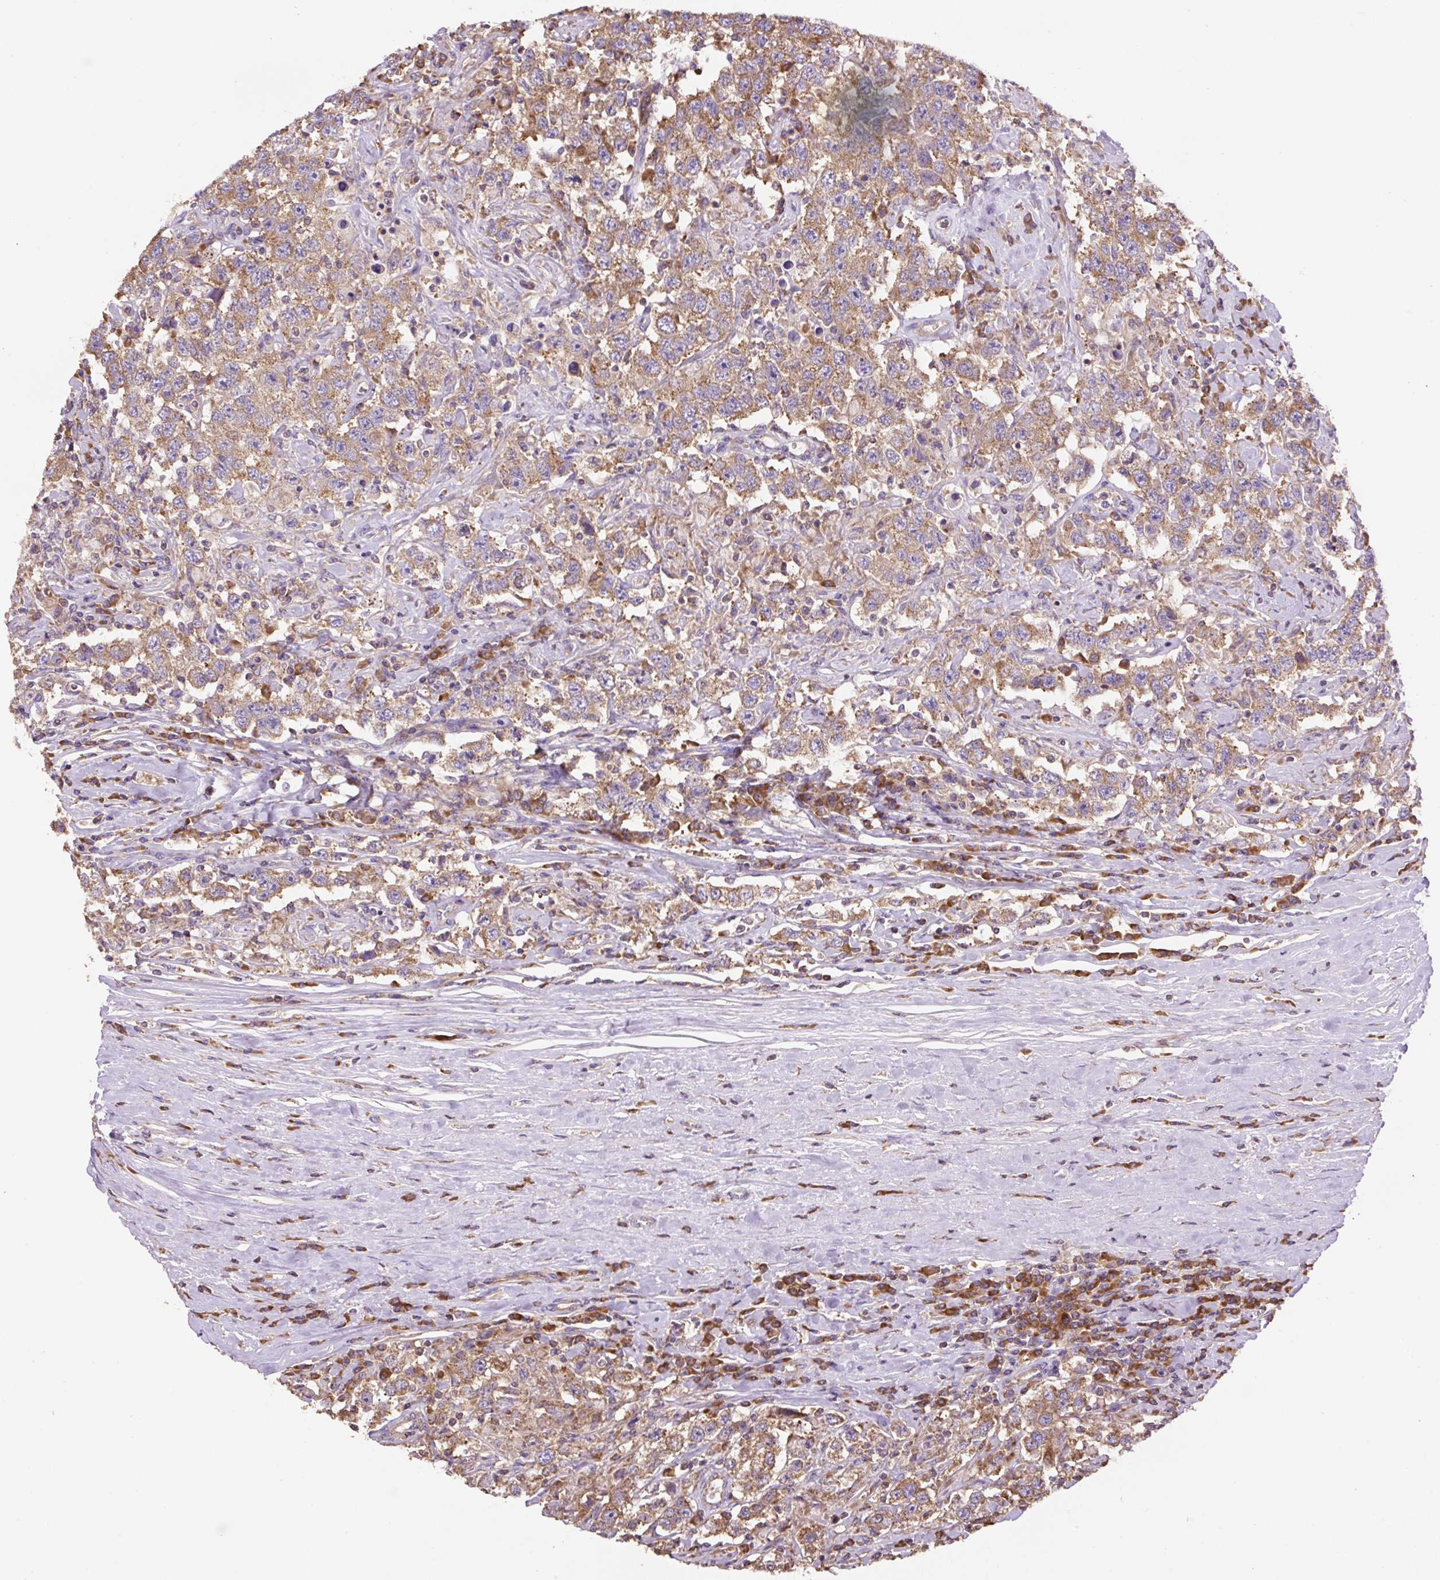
{"staining": {"intensity": "moderate", "quantity": ">75%", "location": "cytoplasmic/membranous"}, "tissue": "testis cancer", "cell_type": "Tumor cells", "image_type": "cancer", "snomed": [{"axis": "morphology", "description": "Seminoma, NOS"}, {"axis": "topography", "description": "Testis"}], "caption": "Immunohistochemistry image of neoplastic tissue: human testis cancer (seminoma) stained using IHC shows medium levels of moderate protein expression localized specifically in the cytoplasmic/membranous of tumor cells, appearing as a cytoplasmic/membranous brown color.", "gene": "RPS23", "patient": {"sex": "male", "age": 41}}